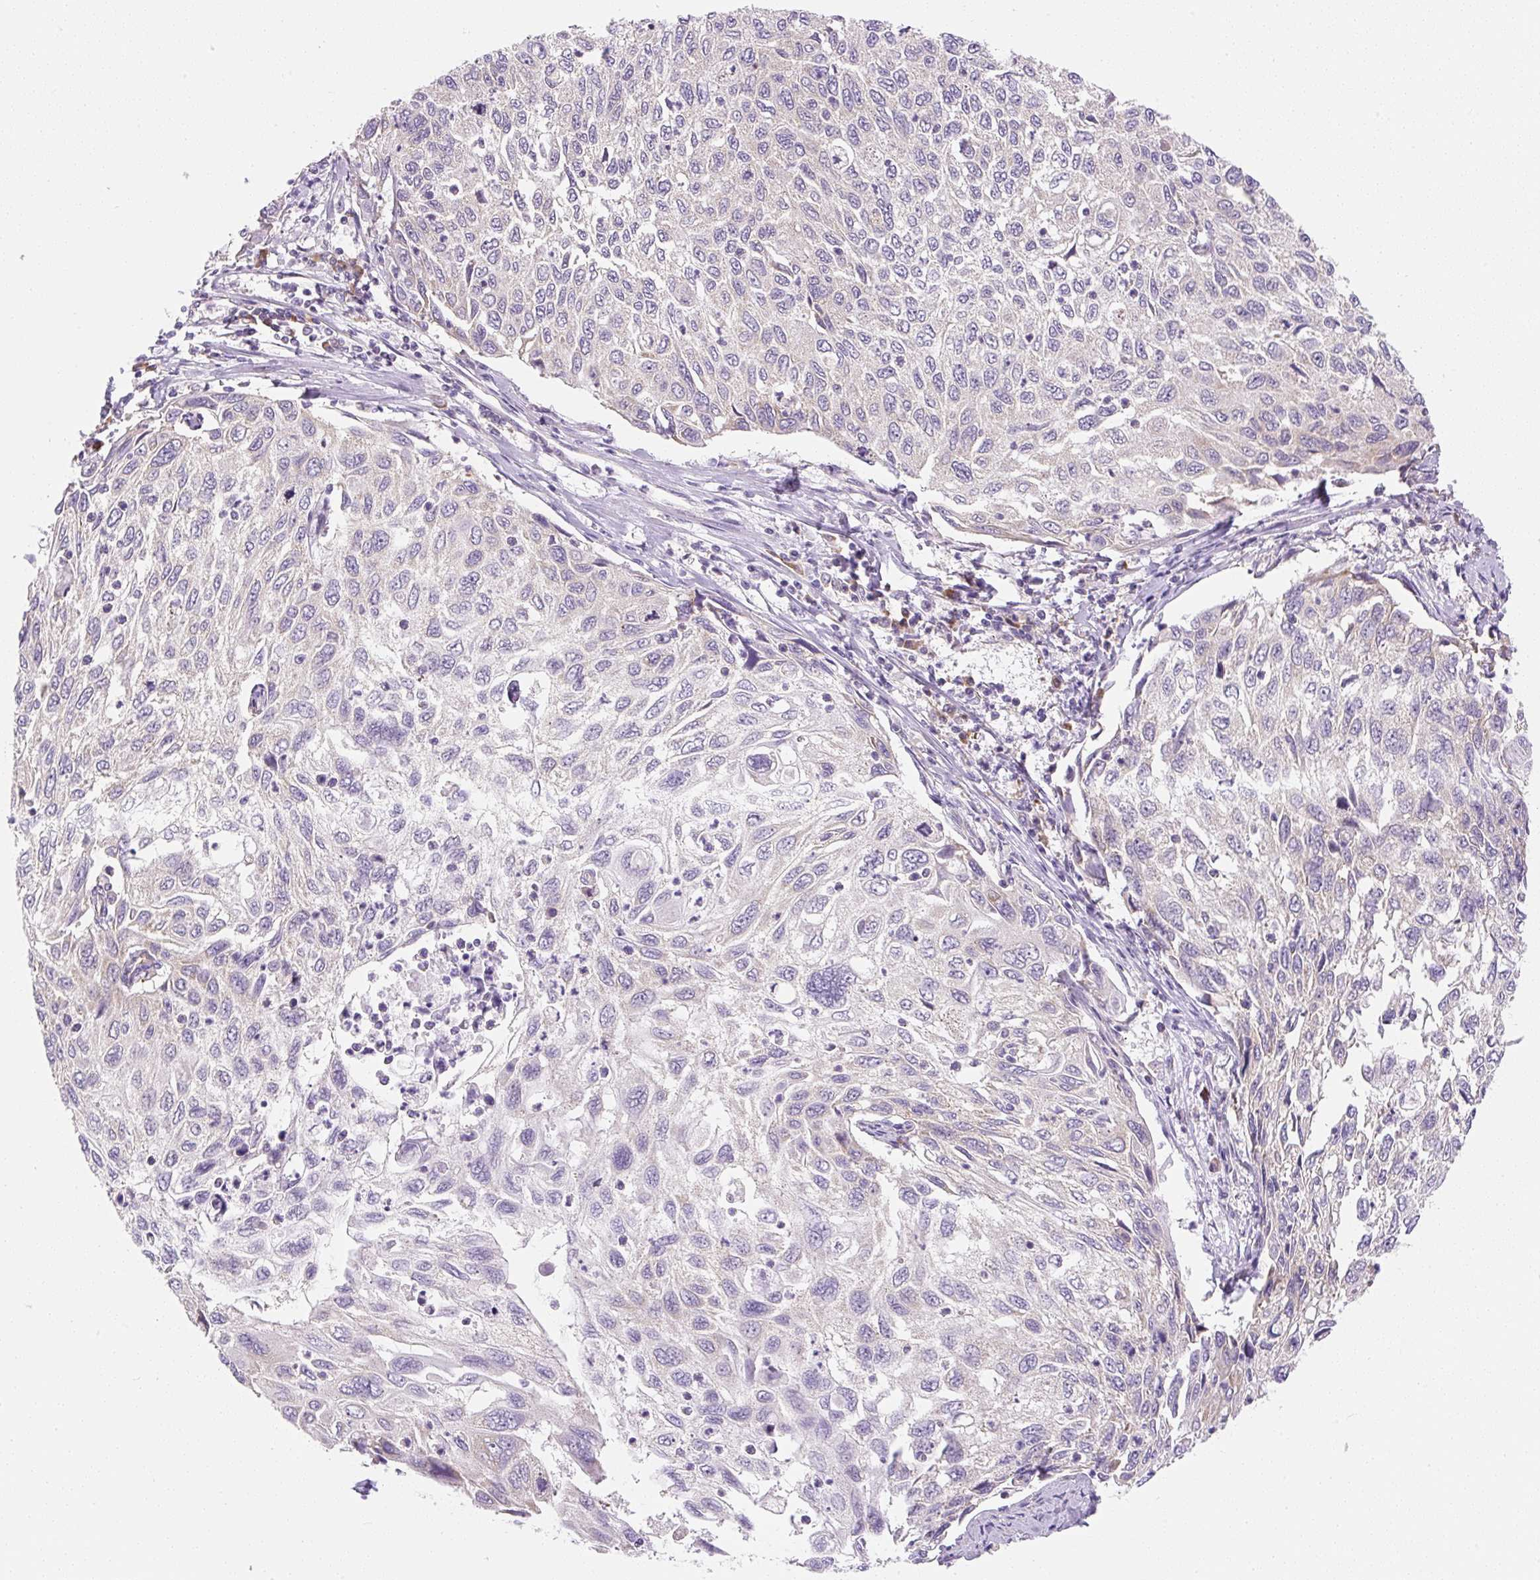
{"staining": {"intensity": "negative", "quantity": "none", "location": "none"}, "tissue": "cervical cancer", "cell_type": "Tumor cells", "image_type": "cancer", "snomed": [{"axis": "morphology", "description": "Squamous cell carcinoma, NOS"}, {"axis": "topography", "description": "Cervix"}], "caption": "Tumor cells show no significant positivity in squamous cell carcinoma (cervical). (Stains: DAB (3,3'-diaminobenzidine) immunohistochemistry (IHC) with hematoxylin counter stain, Microscopy: brightfield microscopy at high magnification).", "gene": "RPL18A", "patient": {"sex": "female", "age": 70}}